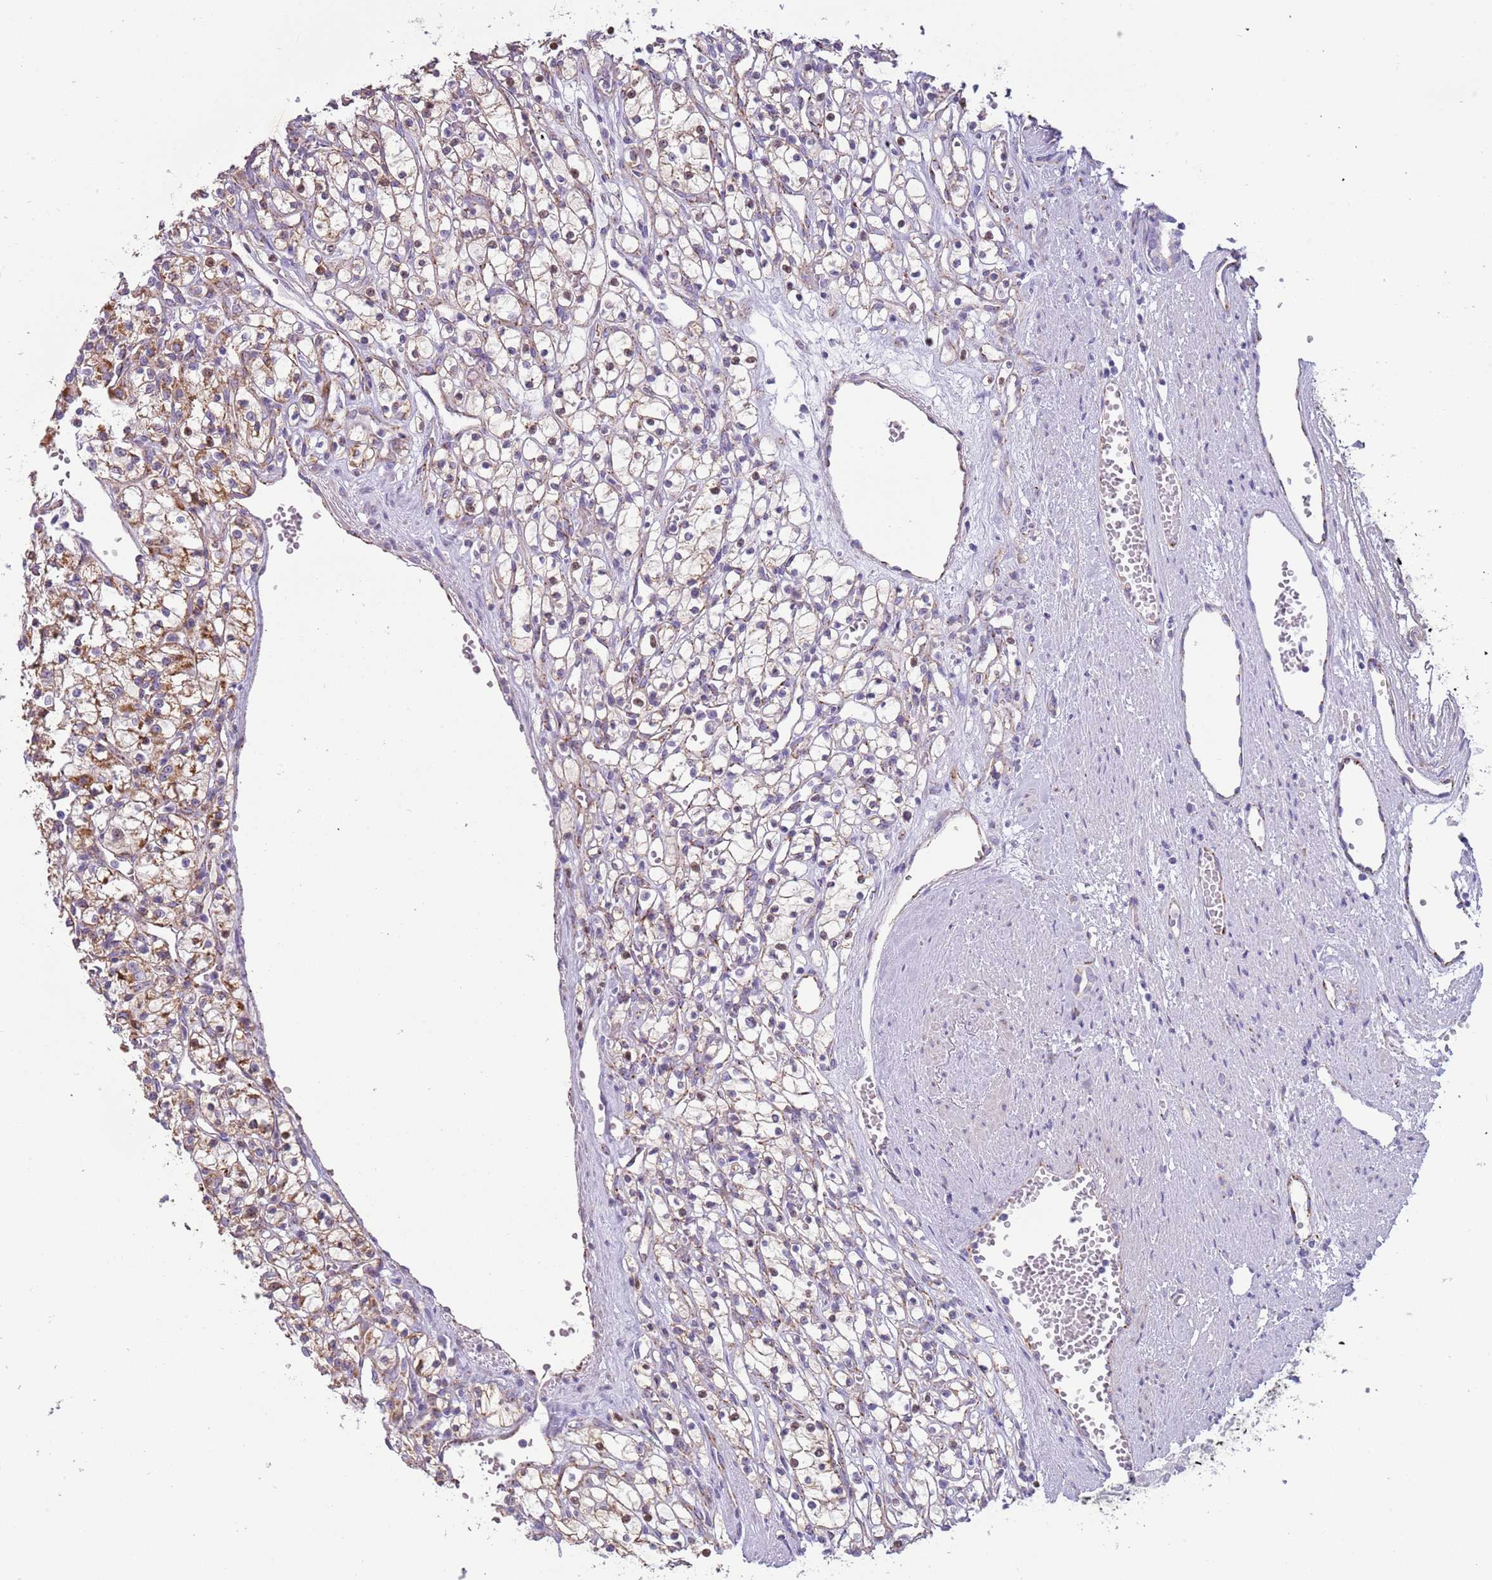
{"staining": {"intensity": "weak", "quantity": "25%-75%", "location": "cytoplasmic/membranous"}, "tissue": "renal cancer", "cell_type": "Tumor cells", "image_type": "cancer", "snomed": [{"axis": "morphology", "description": "Adenocarcinoma, NOS"}, {"axis": "topography", "description": "Kidney"}], "caption": "Approximately 25%-75% of tumor cells in adenocarcinoma (renal) show weak cytoplasmic/membranous protein positivity as visualized by brown immunohistochemical staining.", "gene": "RNF222", "patient": {"sex": "female", "age": 59}}